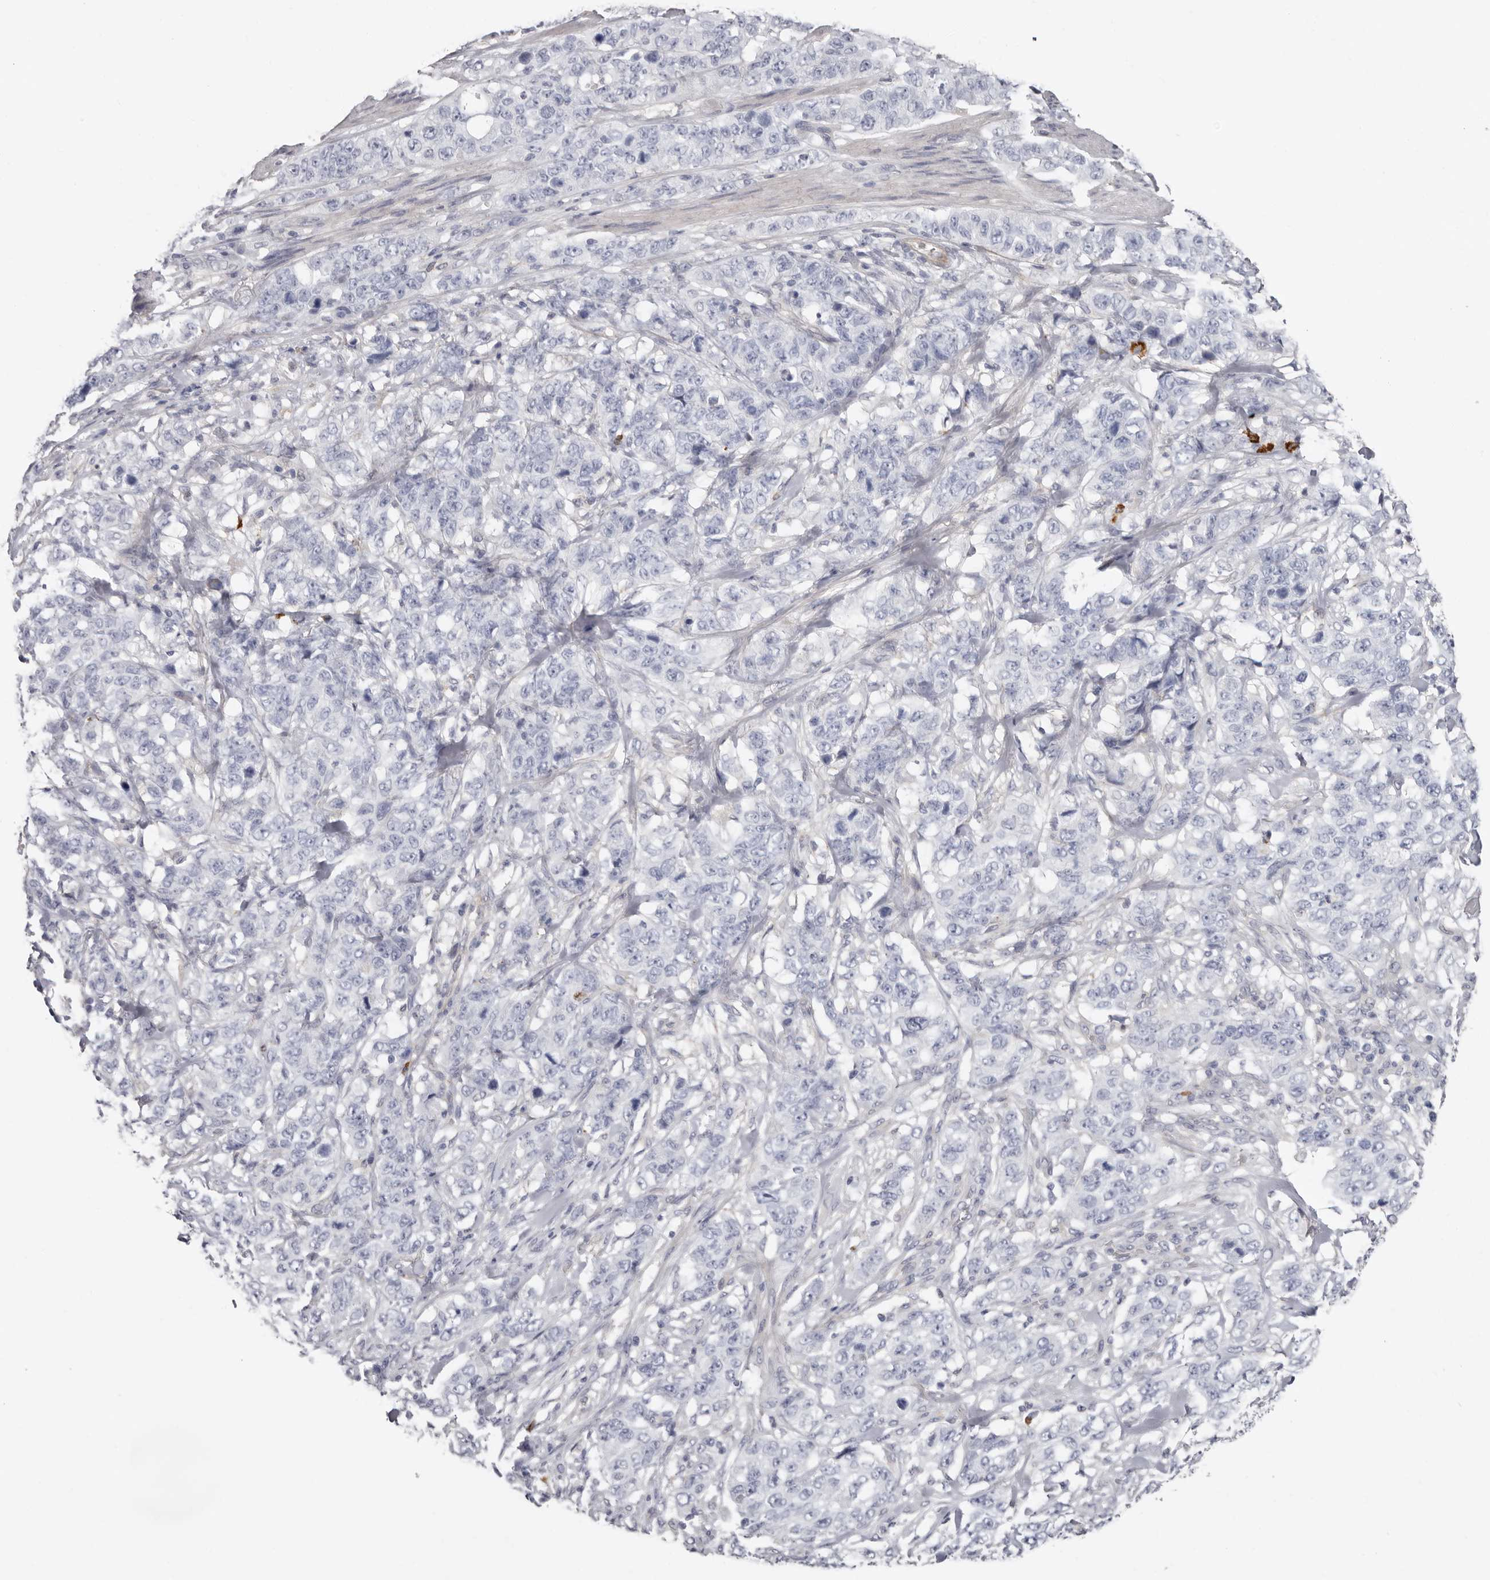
{"staining": {"intensity": "negative", "quantity": "none", "location": "none"}, "tissue": "stomach cancer", "cell_type": "Tumor cells", "image_type": "cancer", "snomed": [{"axis": "morphology", "description": "Adenocarcinoma, NOS"}, {"axis": "topography", "description": "Stomach"}], "caption": "Immunohistochemistry of human adenocarcinoma (stomach) shows no positivity in tumor cells.", "gene": "PKDCC", "patient": {"sex": "male", "age": 48}}